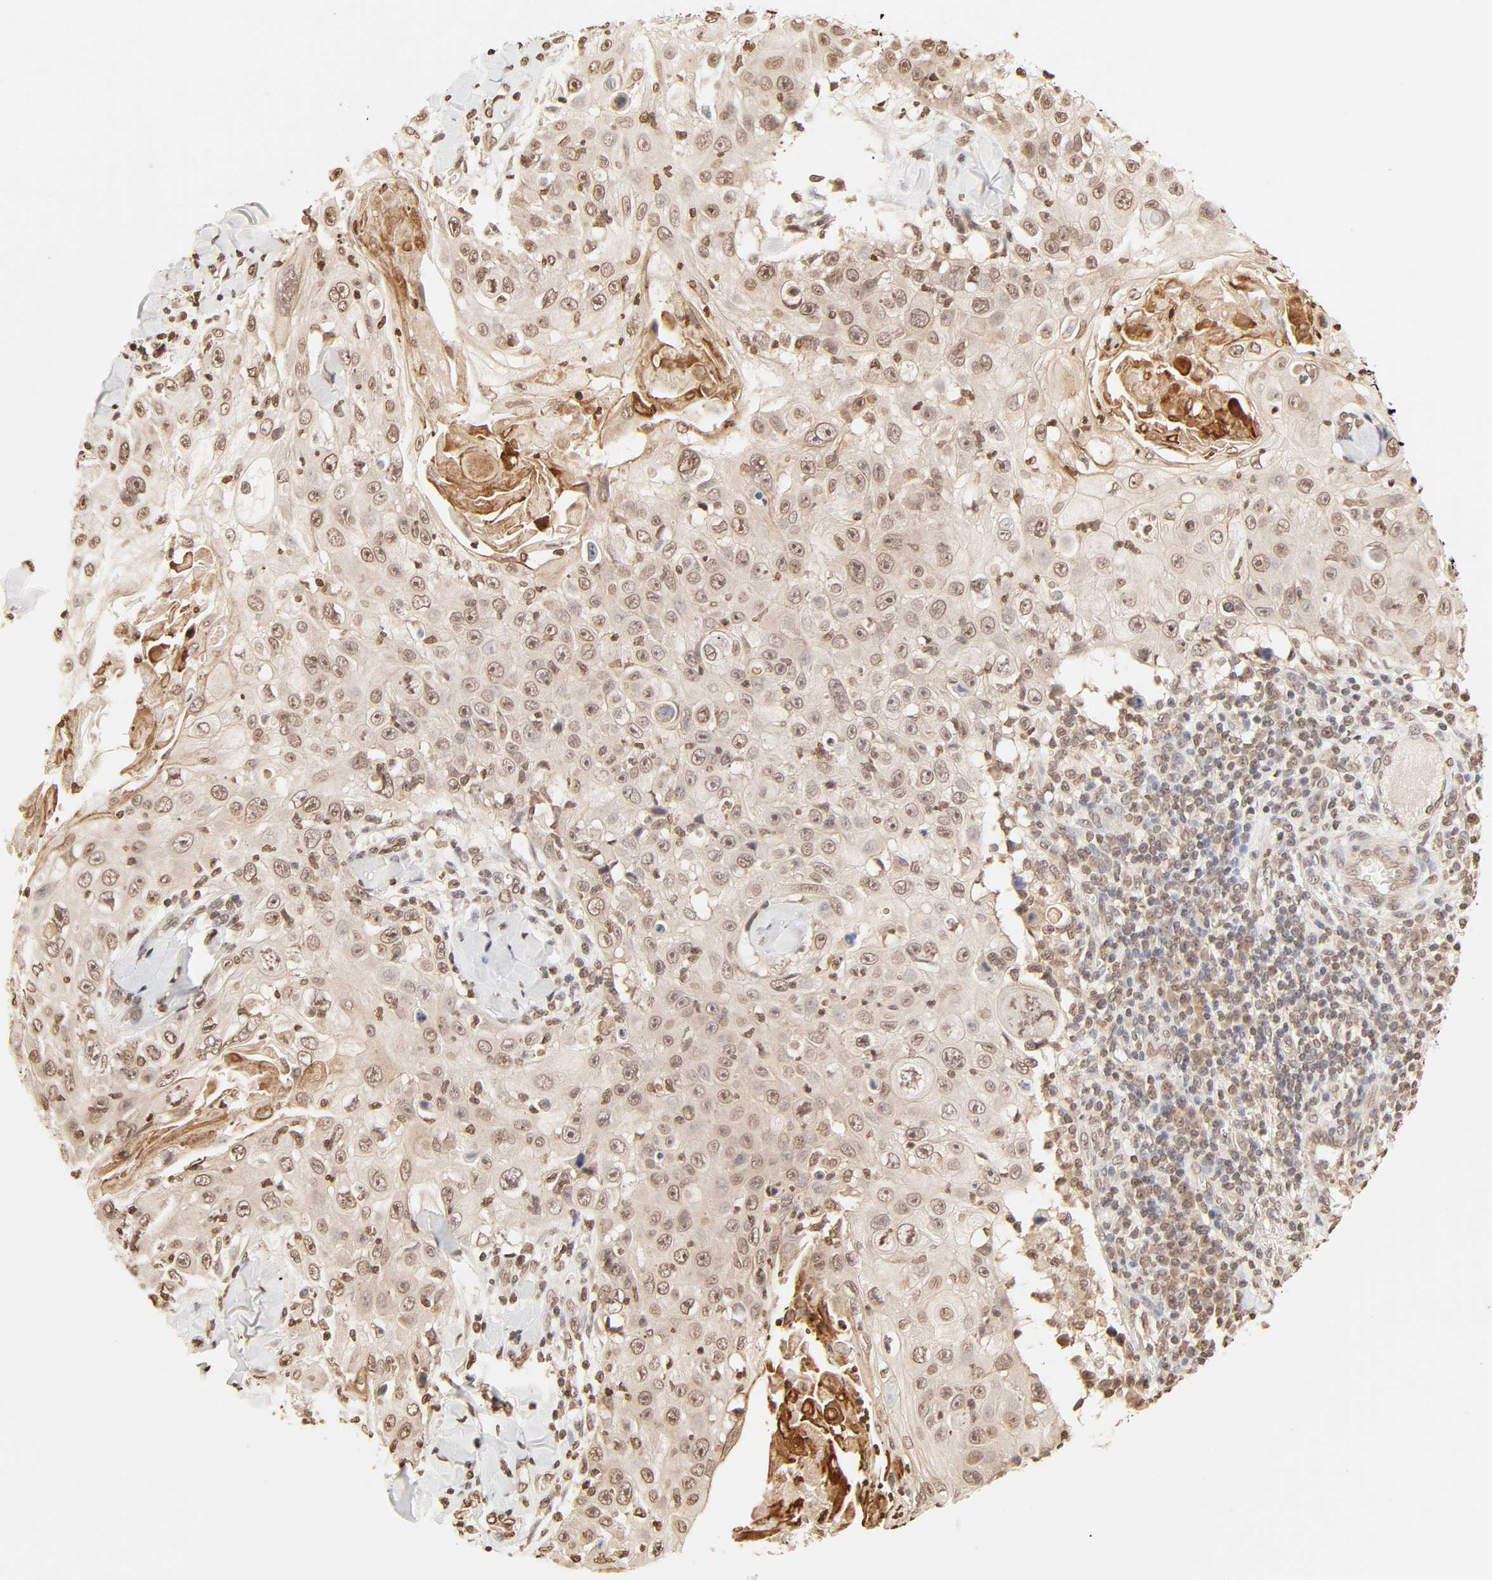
{"staining": {"intensity": "moderate", "quantity": ">75%", "location": "cytoplasmic/membranous,nuclear"}, "tissue": "skin cancer", "cell_type": "Tumor cells", "image_type": "cancer", "snomed": [{"axis": "morphology", "description": "Squamous cell carcinoma, NOS"}, {"axis": "topography", "description": "Skin"}], "caption": "A brown stain labels moderate cytoplasmic/membranous and nuclear positivity of a protein in human squamous cell carcinoma (skin) tumor cells.", "gene": "TBL1X", "patient": {"sex": "male", "age": 86}}